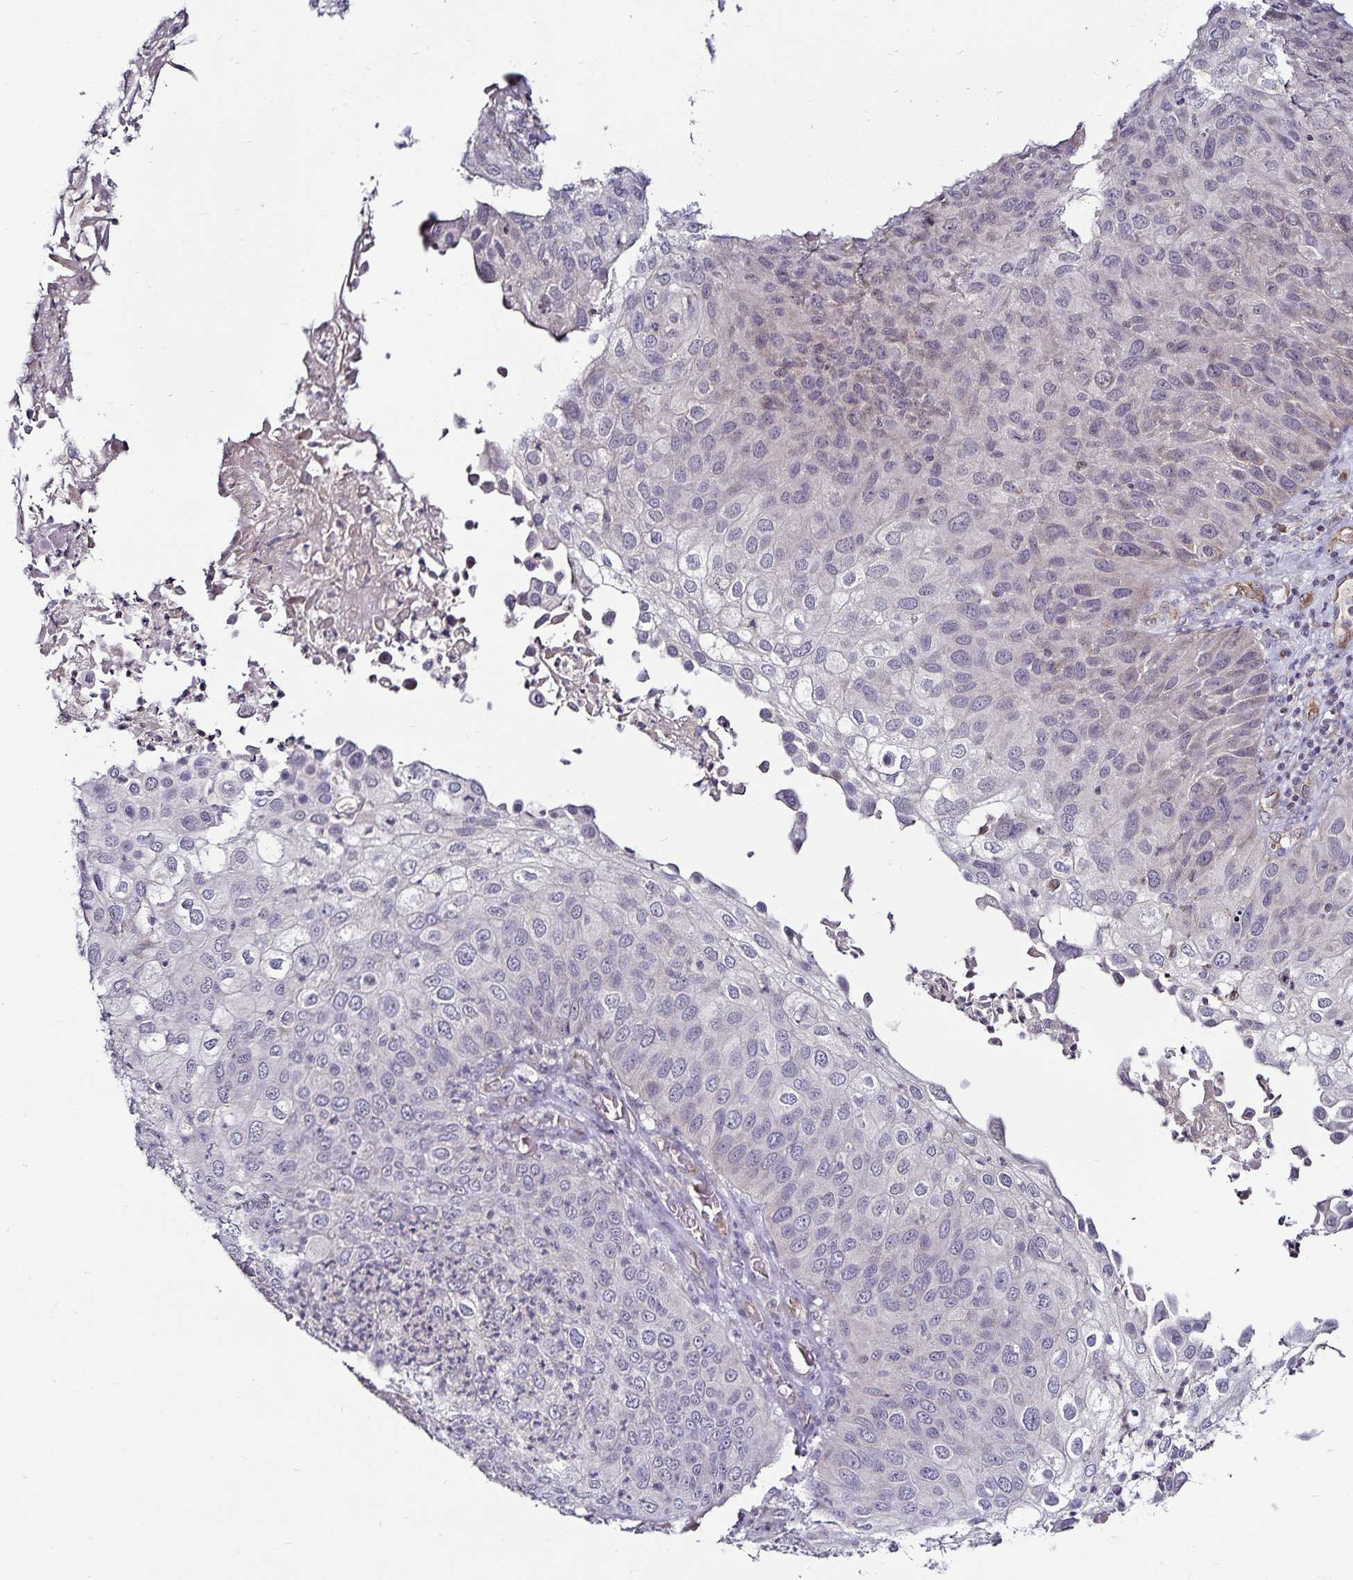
{"staining": {"intensity": "negative", "quantity": "none", "location": "none"}, "tissue": "skin cancer", "cell_type": "Tumor cells", "image_type": "cancer", "snomed": [{"axis": "morphology", "description": "Squamous cell carcinoma, NOS"}, {"axis": "topography", "description": "Skin"}], "caption": "Photomicrograph shows no significant protein expression in tumor cells of skin cancer. (DAB IHC visualized using brightfield microscopy, high magnification).", "gene": "ACSL5", "patient": {"sex": "male", "age": 87}}